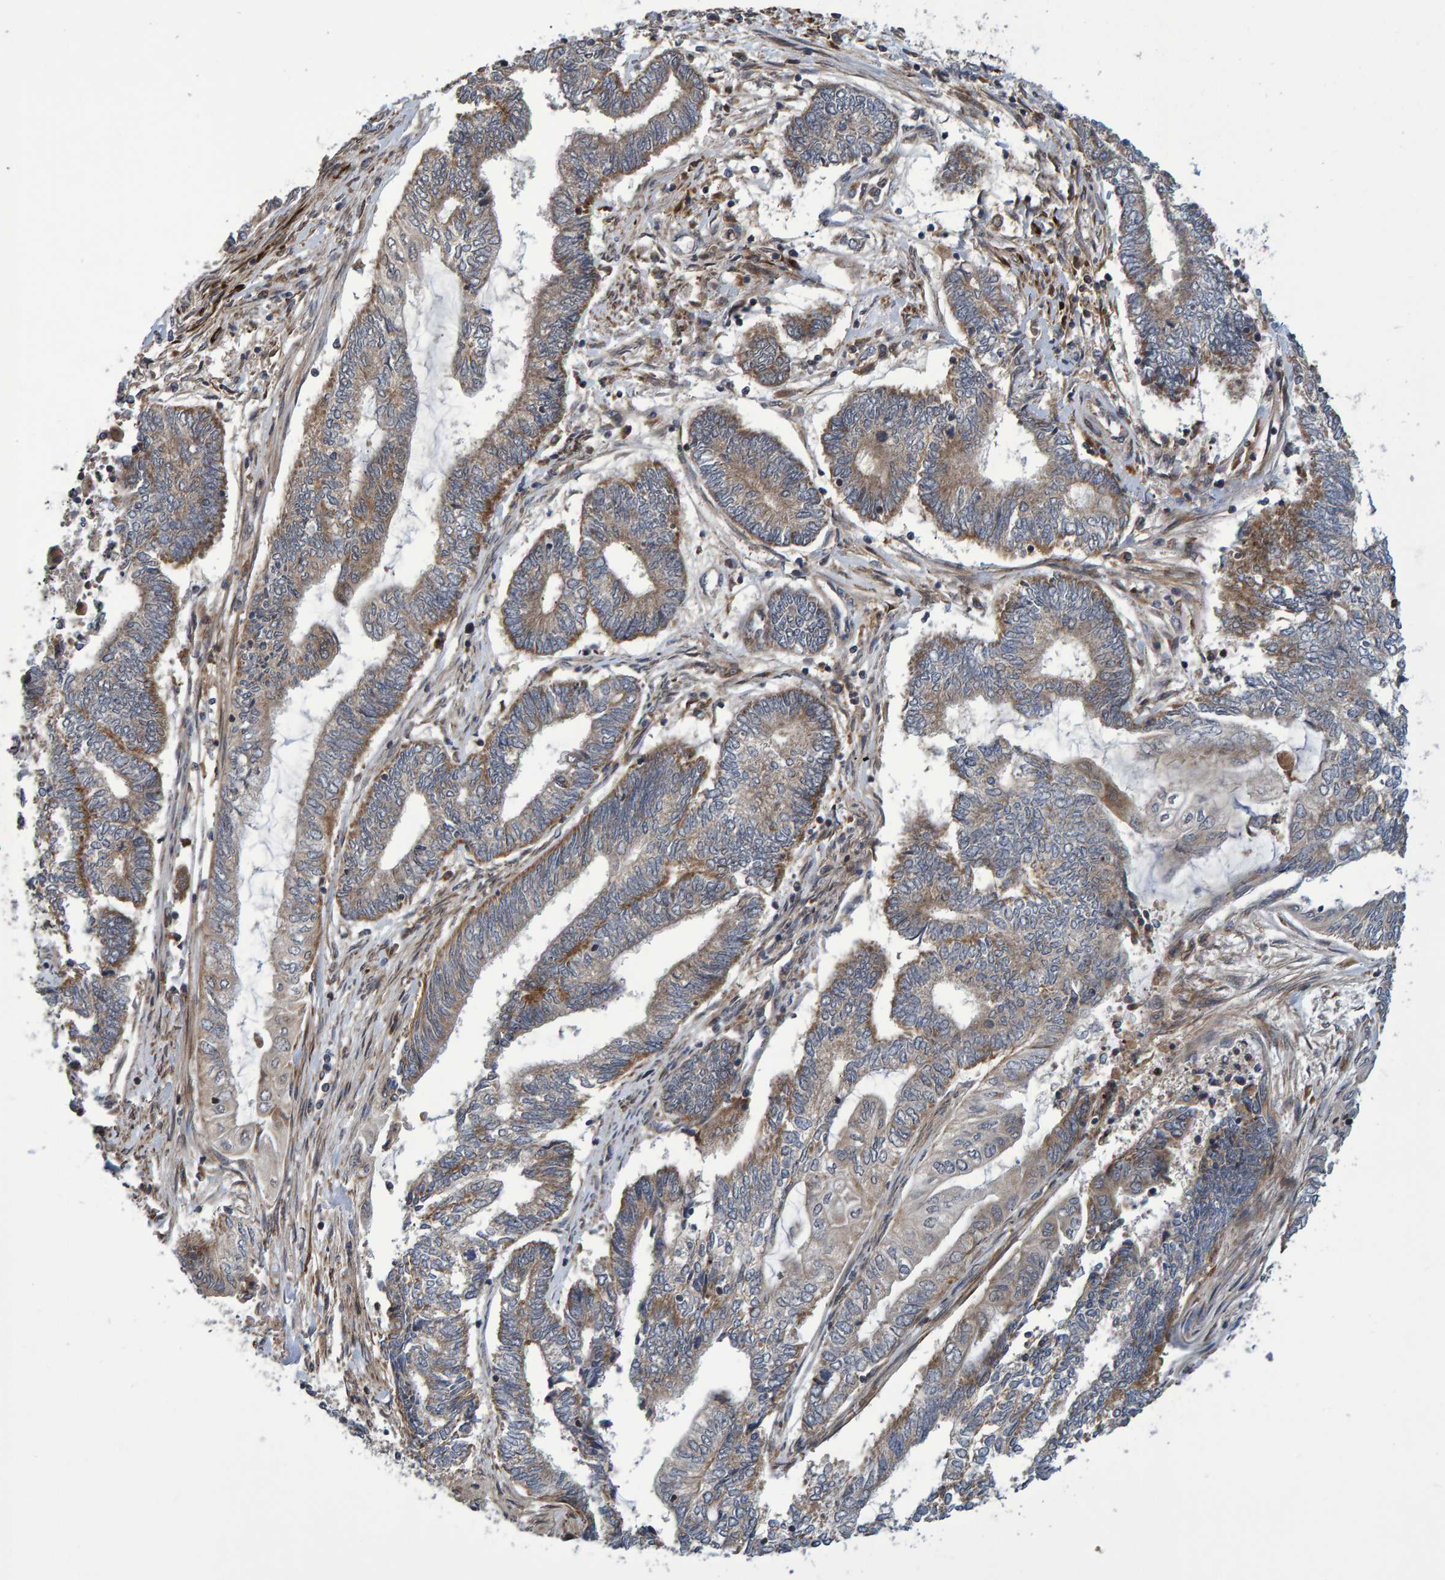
{"staining": {"intensity": "weak", "quantity": ">75%", "location": "cytoplasmic/membranous"}, "tissue": "endometrial cancer", "cell_type": "Tumor cells", "image_type": "cancer", "snomed": [{"axis": "morphology", "description": "Adenocarcinoma, NOS"}, {"axis": "topography", "description": "Uterus"}, {"axis": "topography", "description": "Endometrium"}], "caption": "IHC (DAB (3,3'-diaminobenzidine)) staining of endometrial adenocarcinoma reveals weak cytoplasmic/membranous protein positivity in approximately >75% of tumor cells.", "gene": "ATP6V1H", "patient": {"sex": "female", "age": 70}}